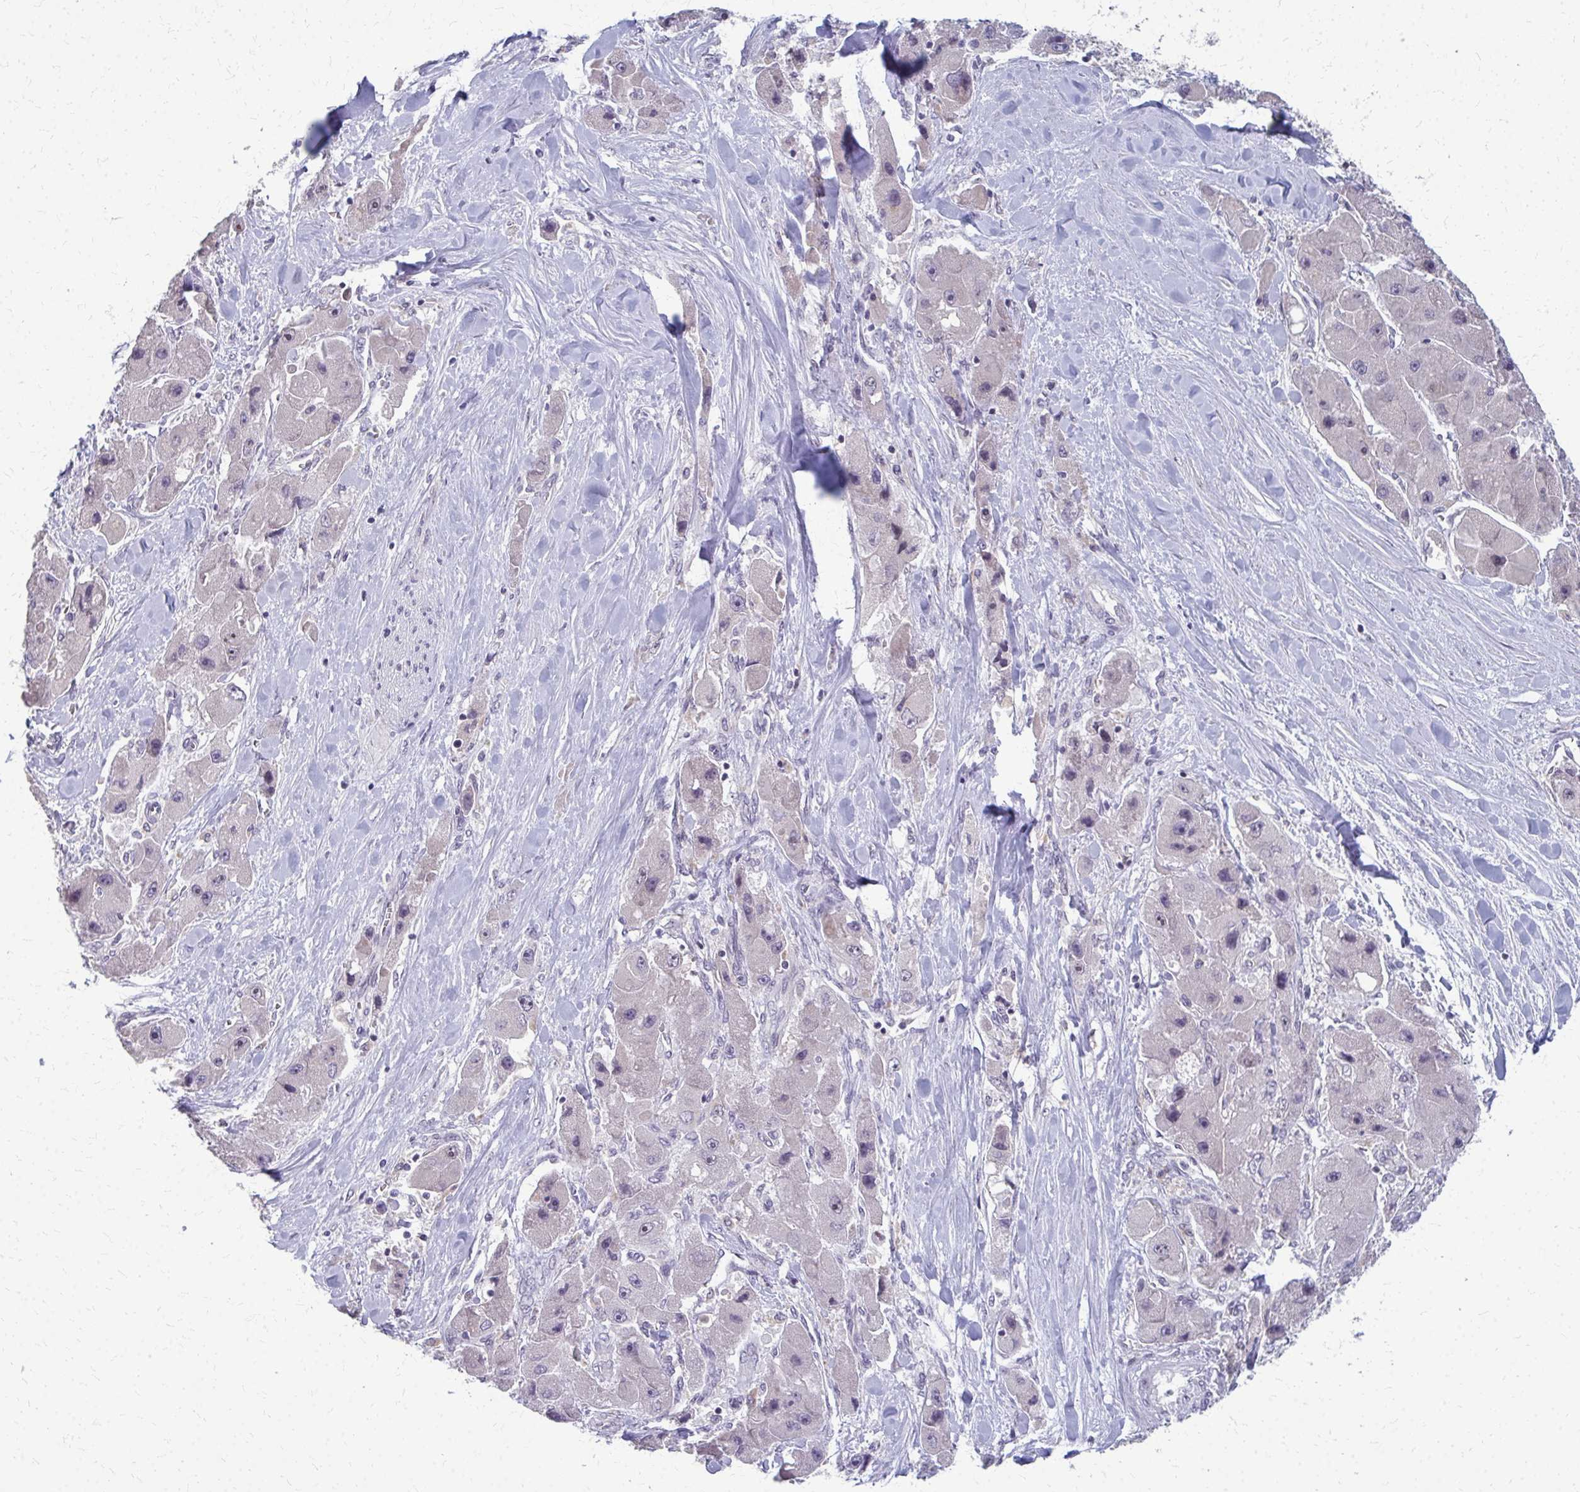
{"staining": {"intensity": "negative", "quantity": "none", "location": "none"}, "tissue": "liver cancer", "cell_type": "Tumor cells", "image_type": "cancer", "snomed": [{"axis": "morphology", "description": "Carcinoma, Hepatocellular, NOS"}, {"axis": "topography", "description": "Liver"}], "caption": "Immunohistochemical staining of human hepatocellular carcinoma (liver) shows no significant staining in tumor cells. The staining is performed using DAB brown chromogen with nuclei counter-stained in using hematoxylin.", "gene": "NUDT16", "patient": {"sex": "male", "age": 24}}